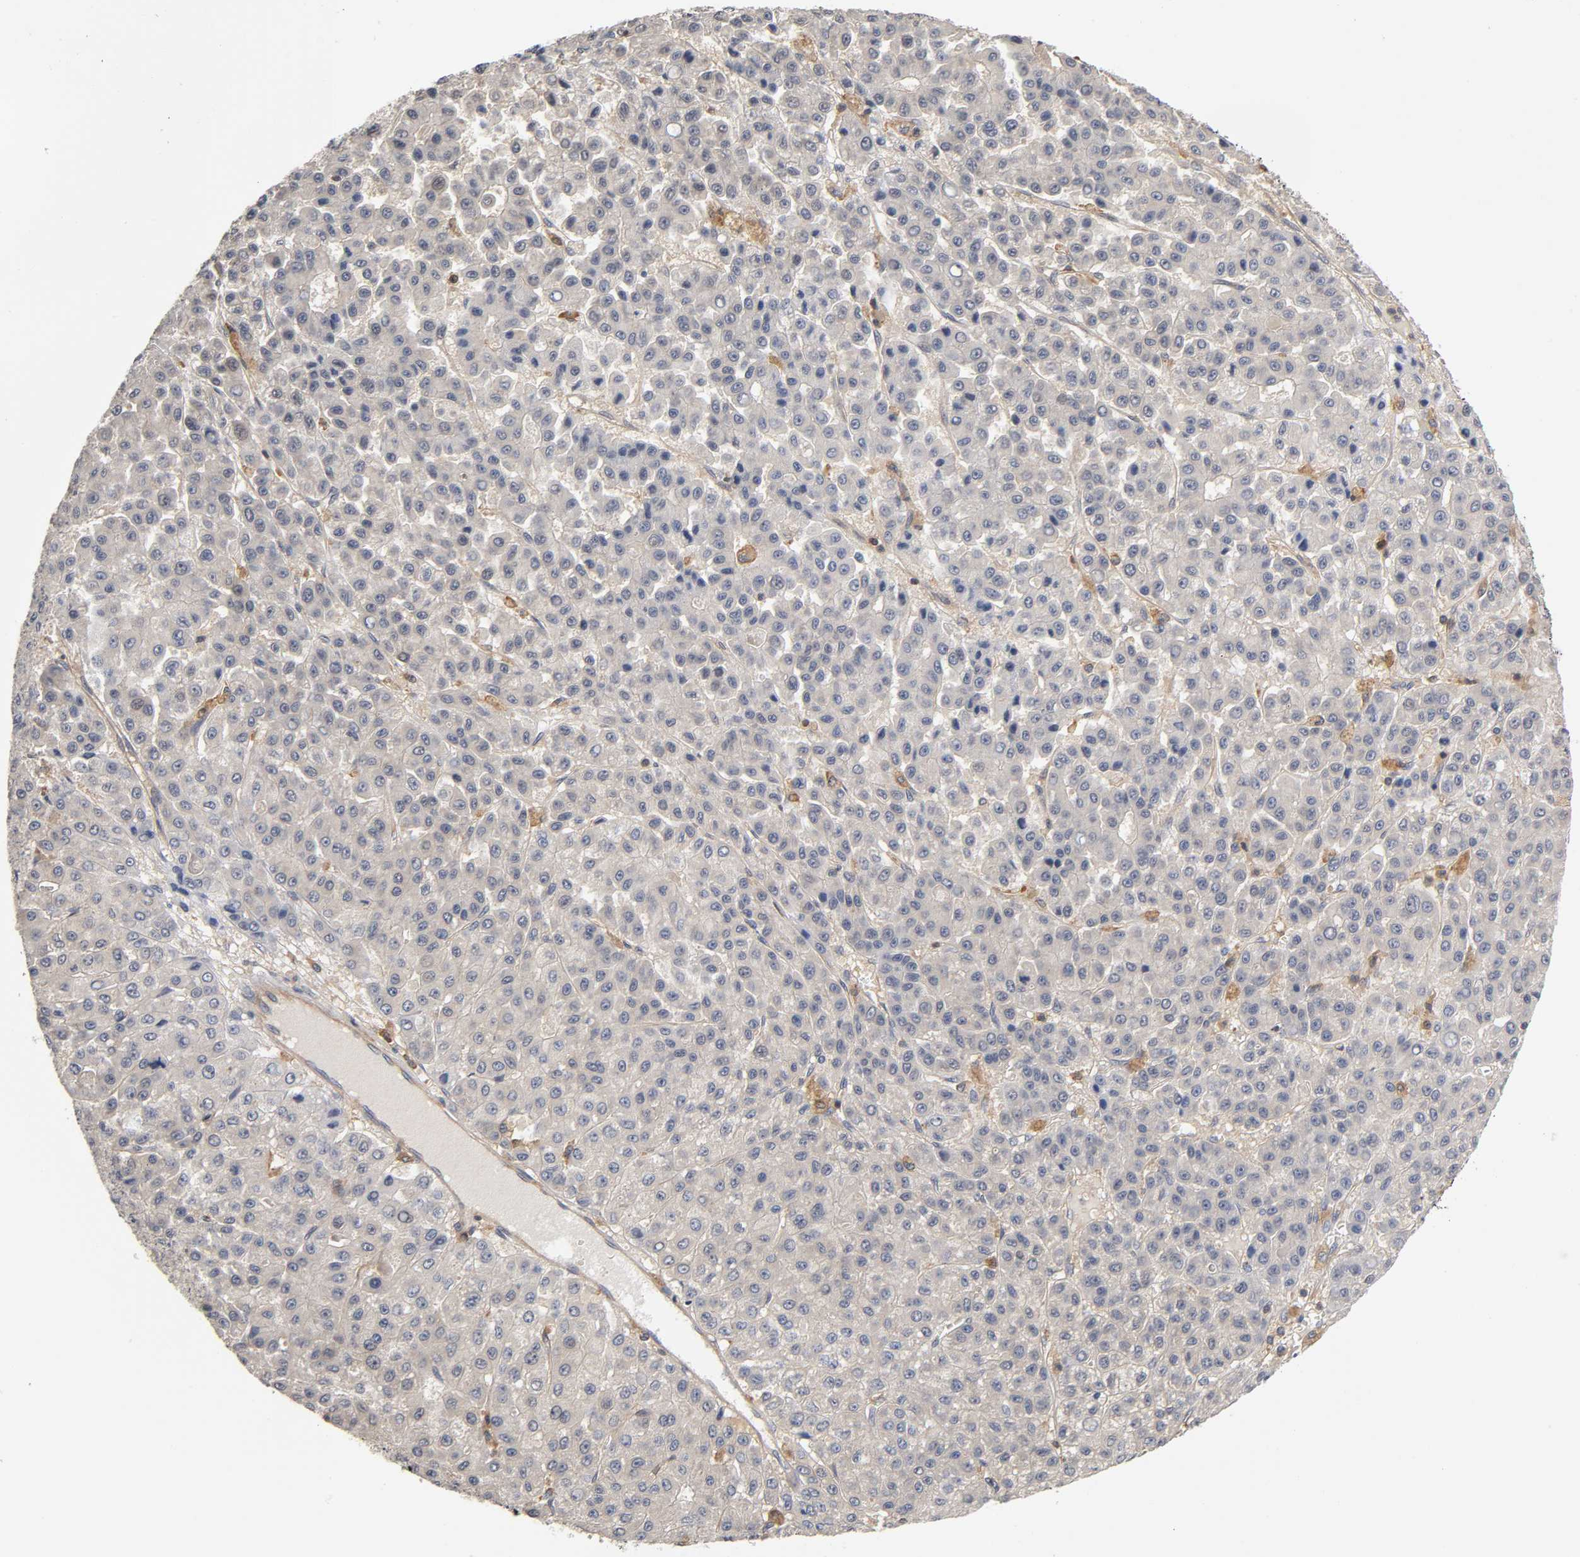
{"staining": {"intensity": "weak", "quantity": "25%-75%", "location": "cytoplasmic/membranous"}, "tissue": "liver cancer", "cell_type": "Tumor cells", "image_type": "cancer", "snomed": [{"axis": "morphology", "description": "Carcinoma, Hepatocellular, NOS"}, {"axis": "topography", "description": "Liver"}], "caption": "A histopathology image showing weak cytoplasmic/membranous staining in approximately 25%-75% of tumor cells in liver cancer, as visualized by brown immunohistochemical staining.", "gene": "ACTR2", "patient": {"sex": "male", "age": 70}}